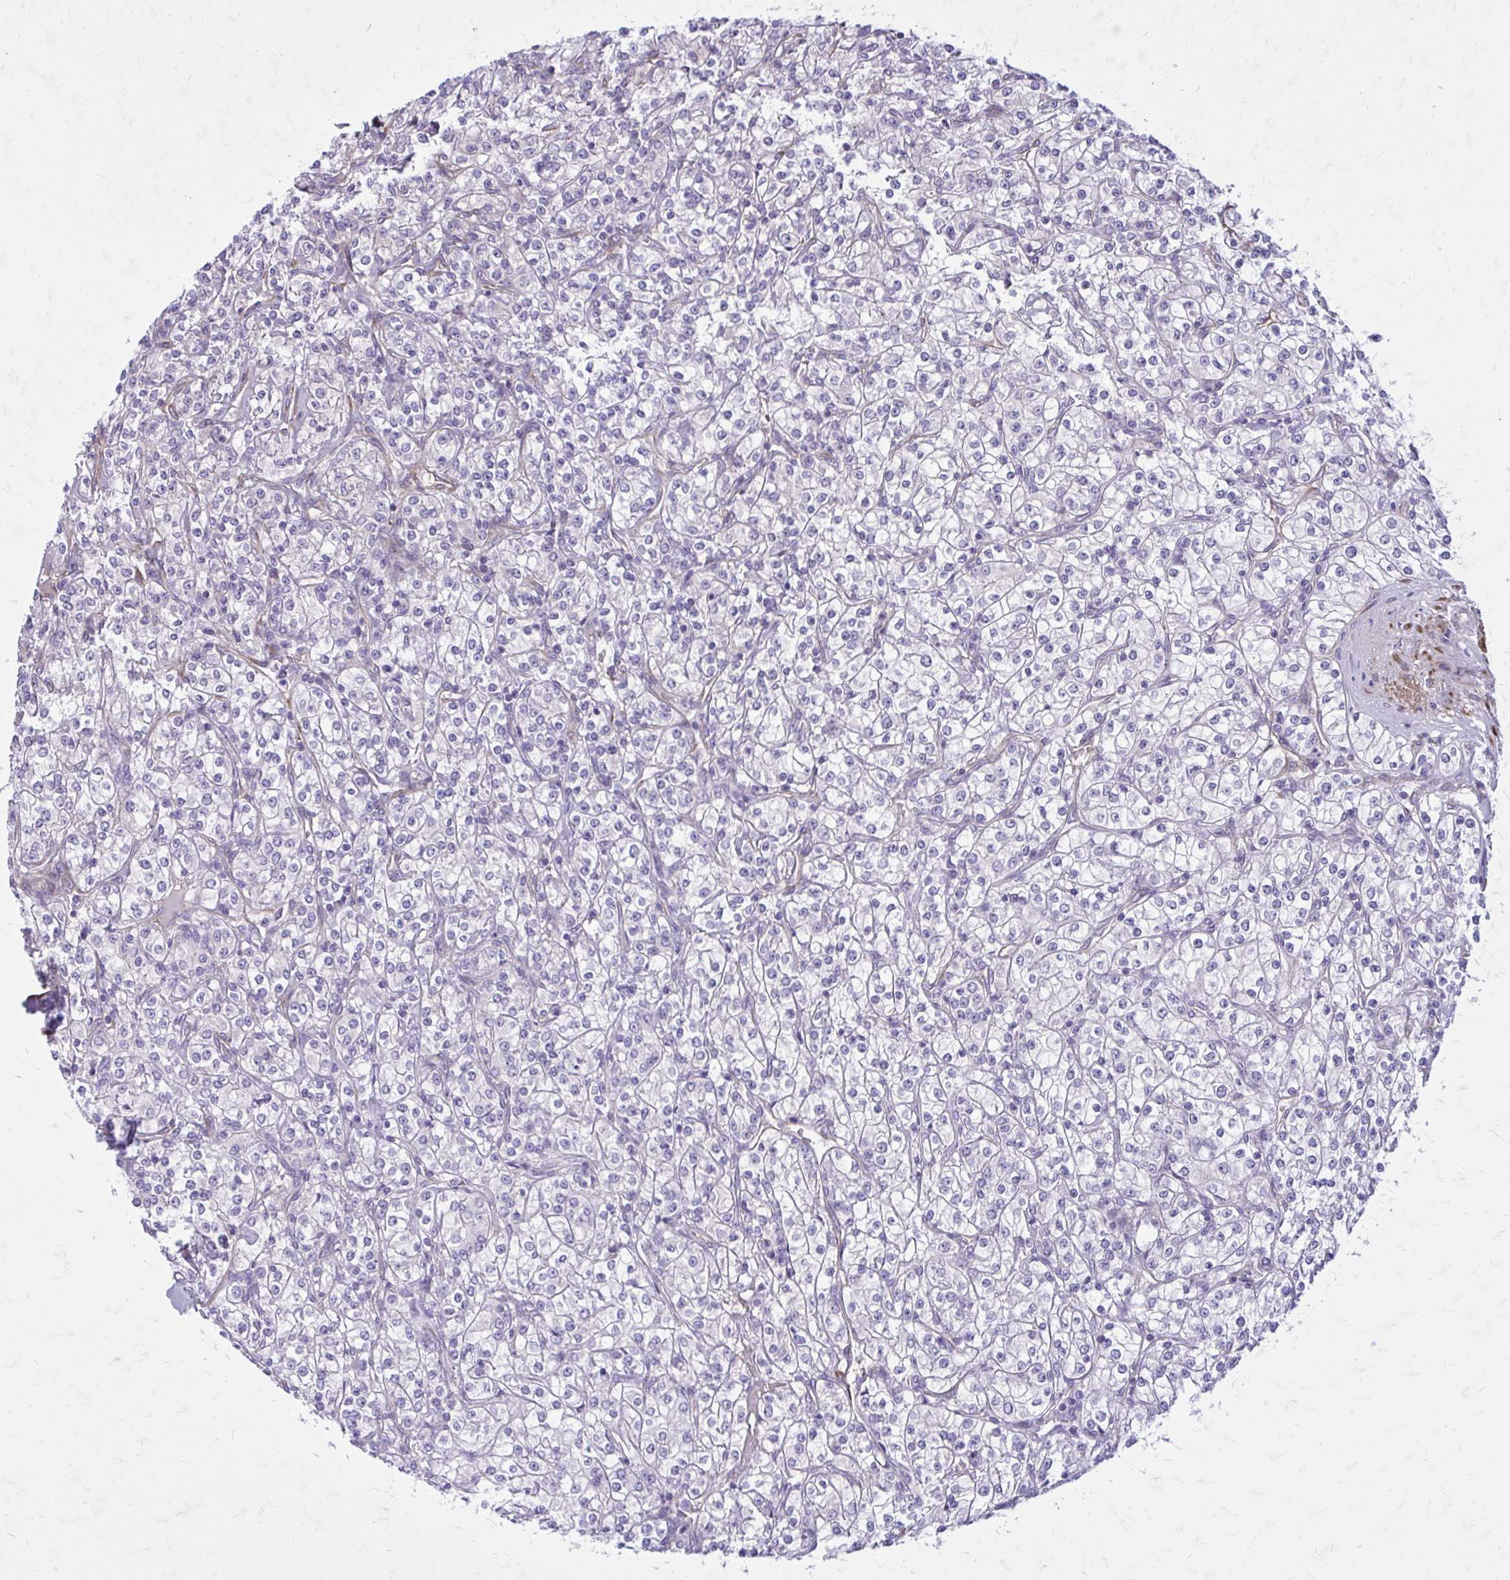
{"staining": {"intensity": "negative", "quantity": "none", "location": "none"}, "tissue": "renal cancer", "cell_type": "Tumor cells", "image_type": "cancer", "snomed": [{"axis": "morphology", "description": "Adenocarcinoma, NOS"}, {"axis": "topography", "description": "Kidney"}], "caption": "Tumor cells show no significant expression in adenocarcinoma (renal).", "gene": "BEND5", "patient": {"sex": "male", "age": 77}}